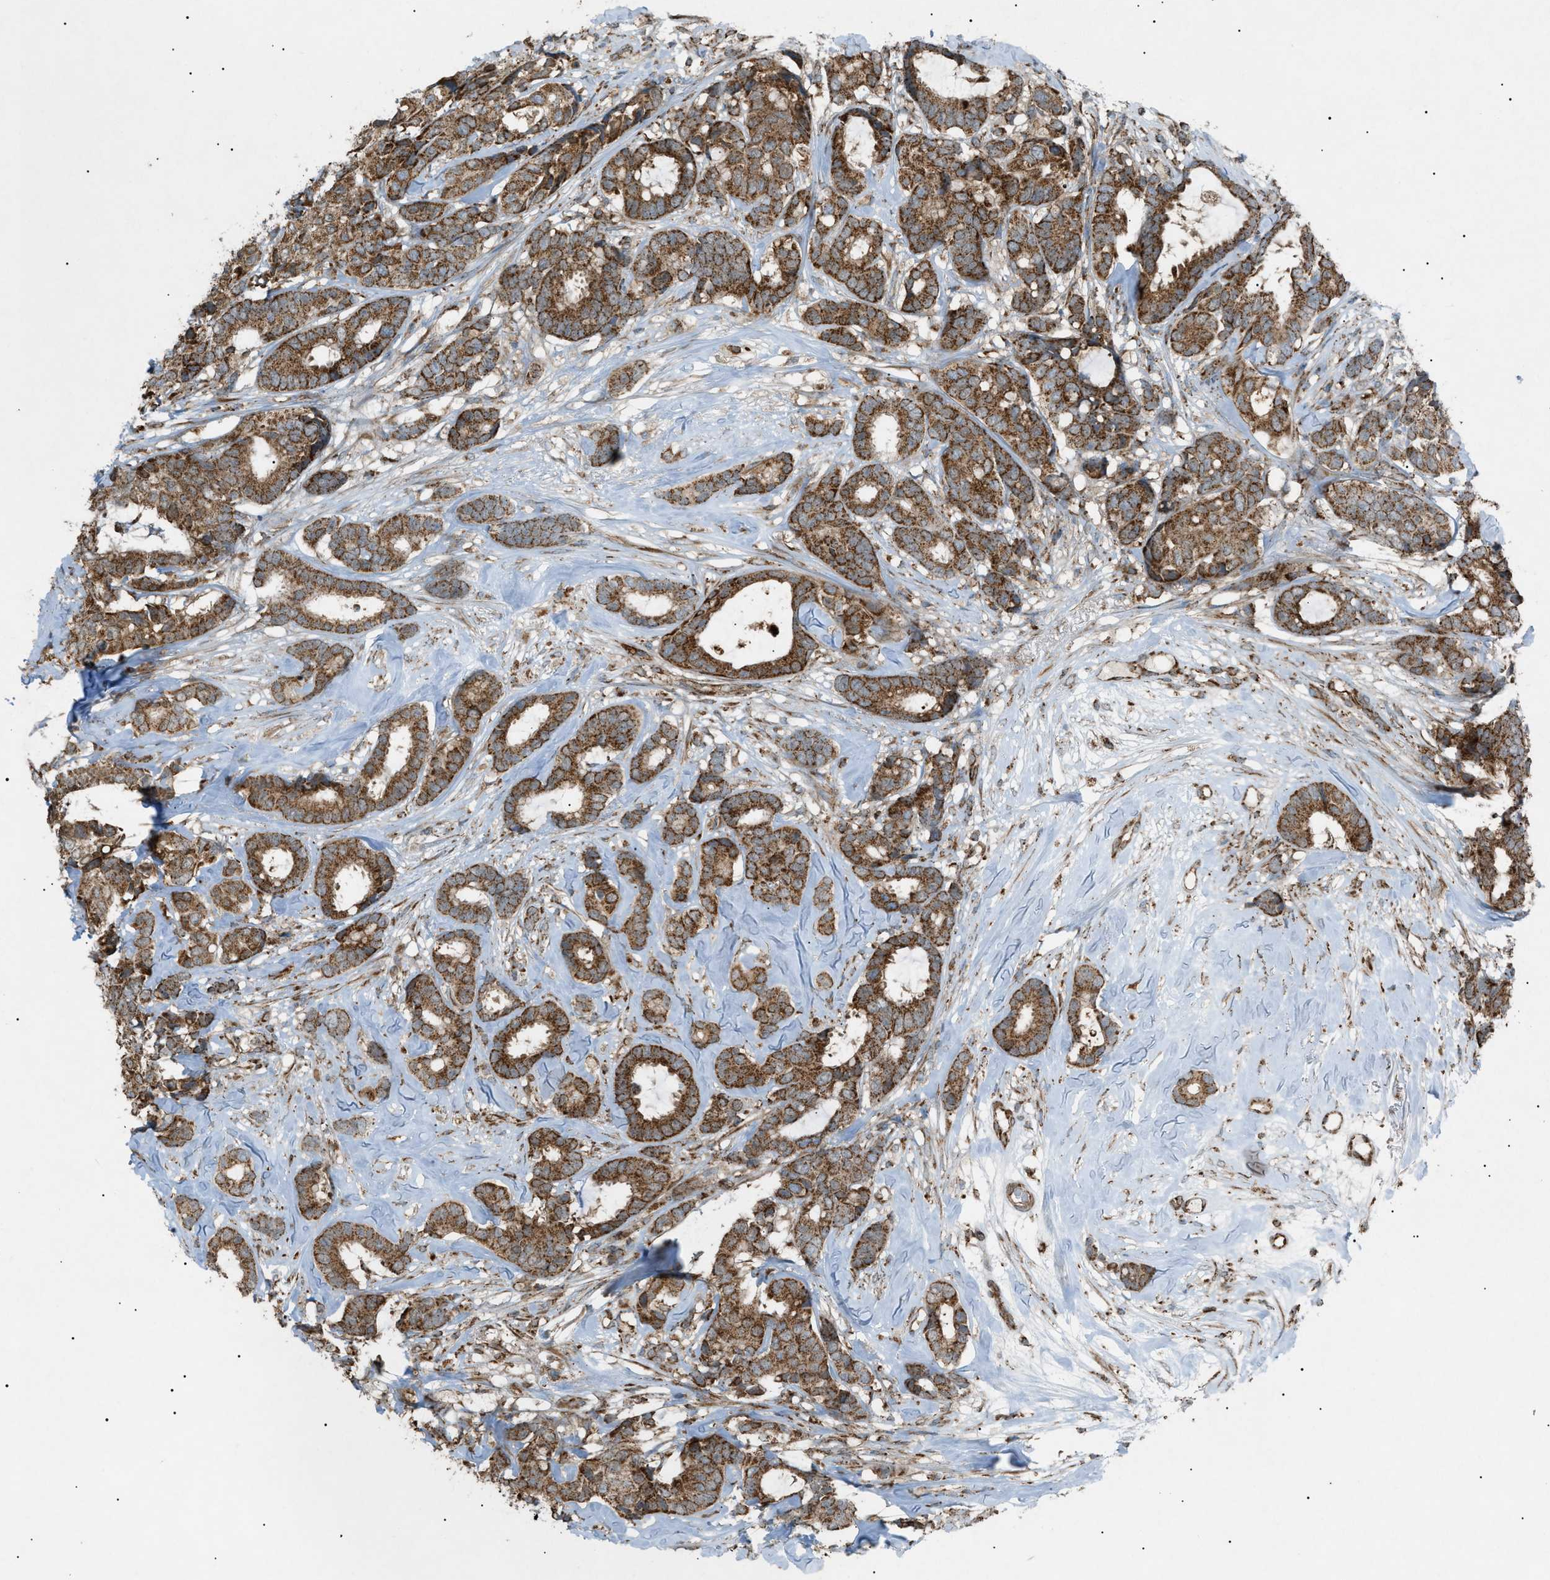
{"staining": {"intensity": "strong", "quantity": ">75%", "location": "cytoplasmic/membranous"}, "tissue": "breast cancer", "cell_type": "Tumor cells", "image_type": "cancer", "snomed": [{"axis": "morphology", "description": "Duct carcinoma"}, {"axis": "topography", "description": "Breast"}], "caption": "Protein staining exhibits strong cytoplasmic/membranous staining in approximately >75% of tumor cells in breast cancer.", "gene": "C1GALT1C1", "patient": {"sex": "female", "age": 87}}